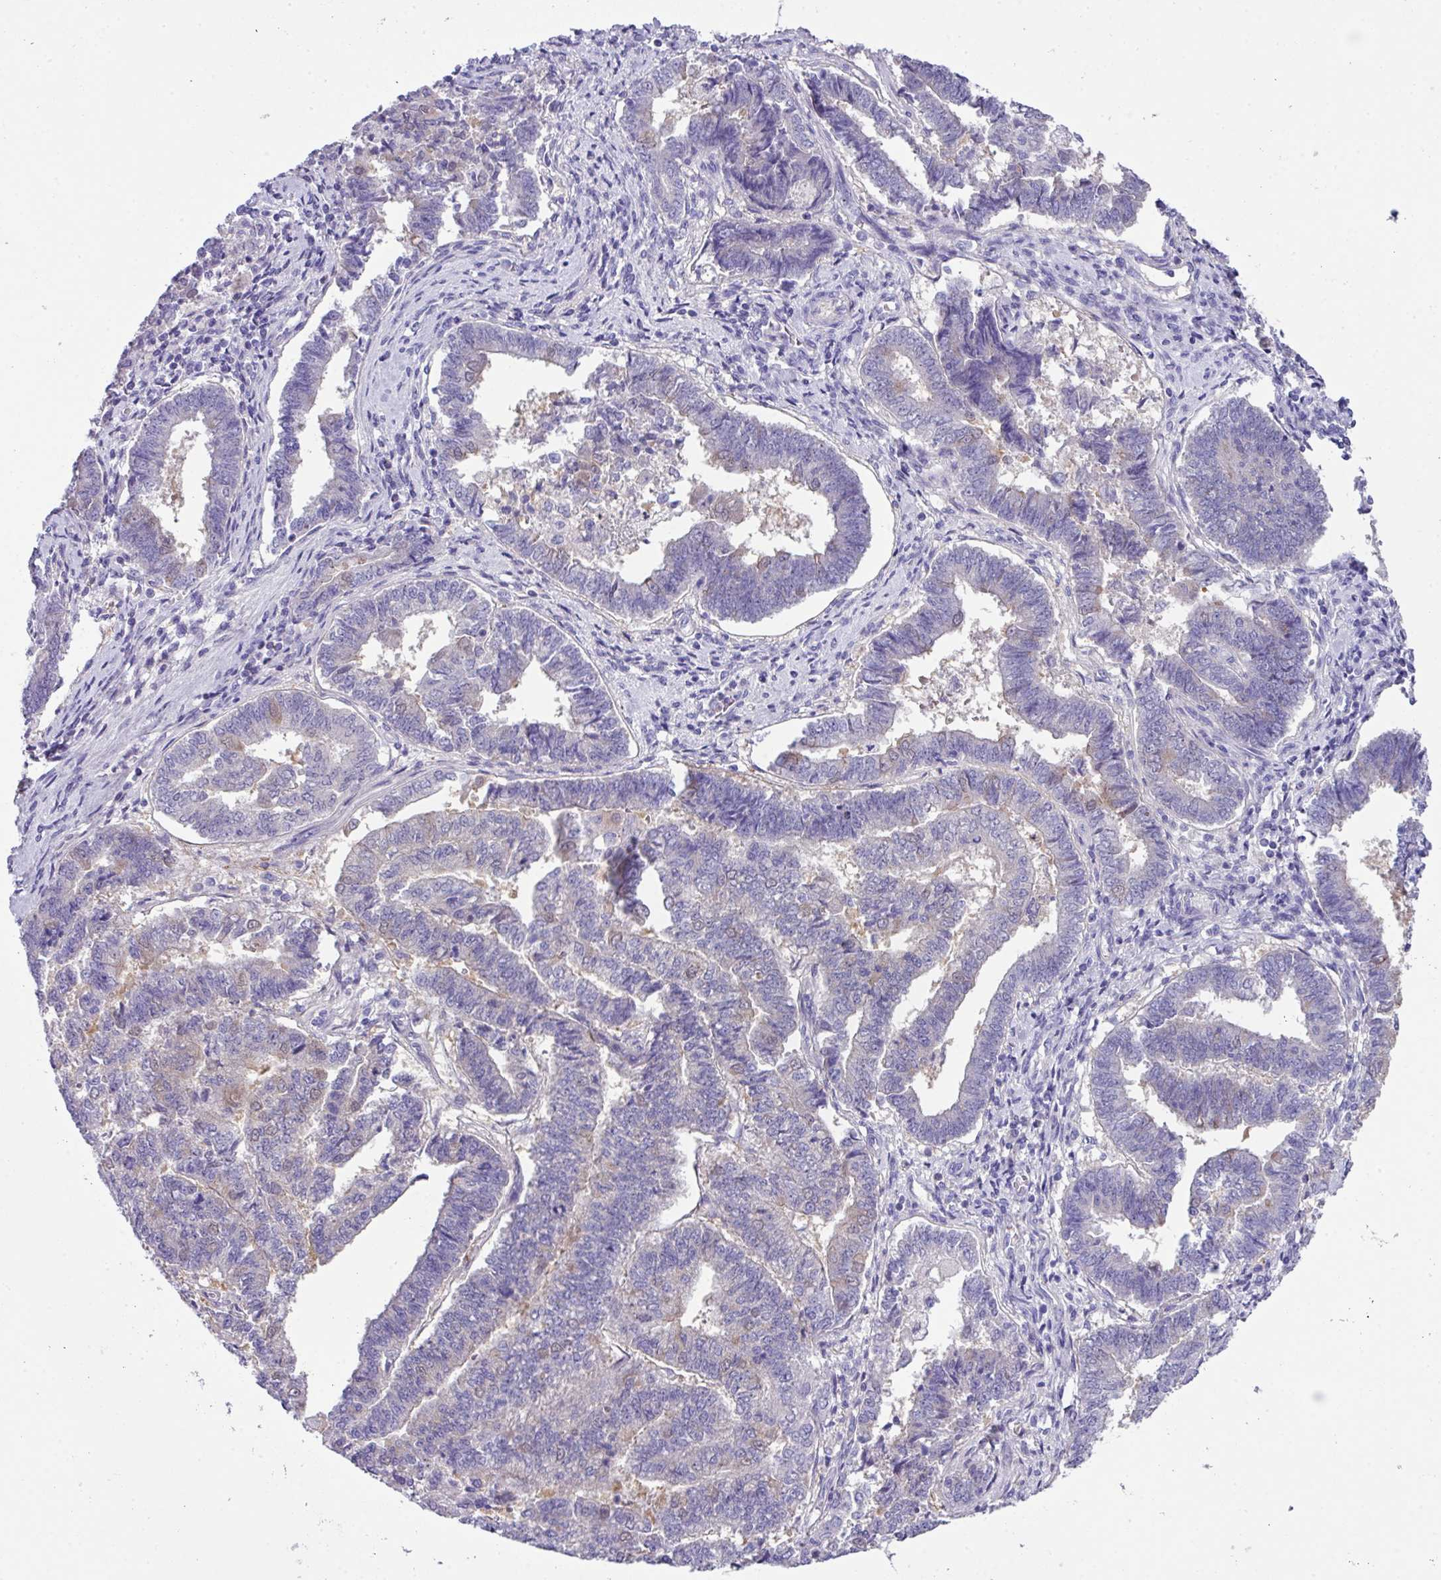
{"staining": {"intensity": "negative", "quantity": "none", "location": "none"}, "tissue": "endometrial cancer", "cell_type": "Tumor cells", "image_type": "cancer", "snomed": [{"axis": "morphology", "description": "Adenocarcinoma, NOS"}, {"axis": "topography", "description": "Endometrium"}], "caption": "Micrograph shows no protein positivity in tumor cells of endometrial cancer tissue. (Brightfield microscopy of DAB IHC at high magnification).", "gene": "DNAL1", "patient": {"sex": "female", "age": 72}}